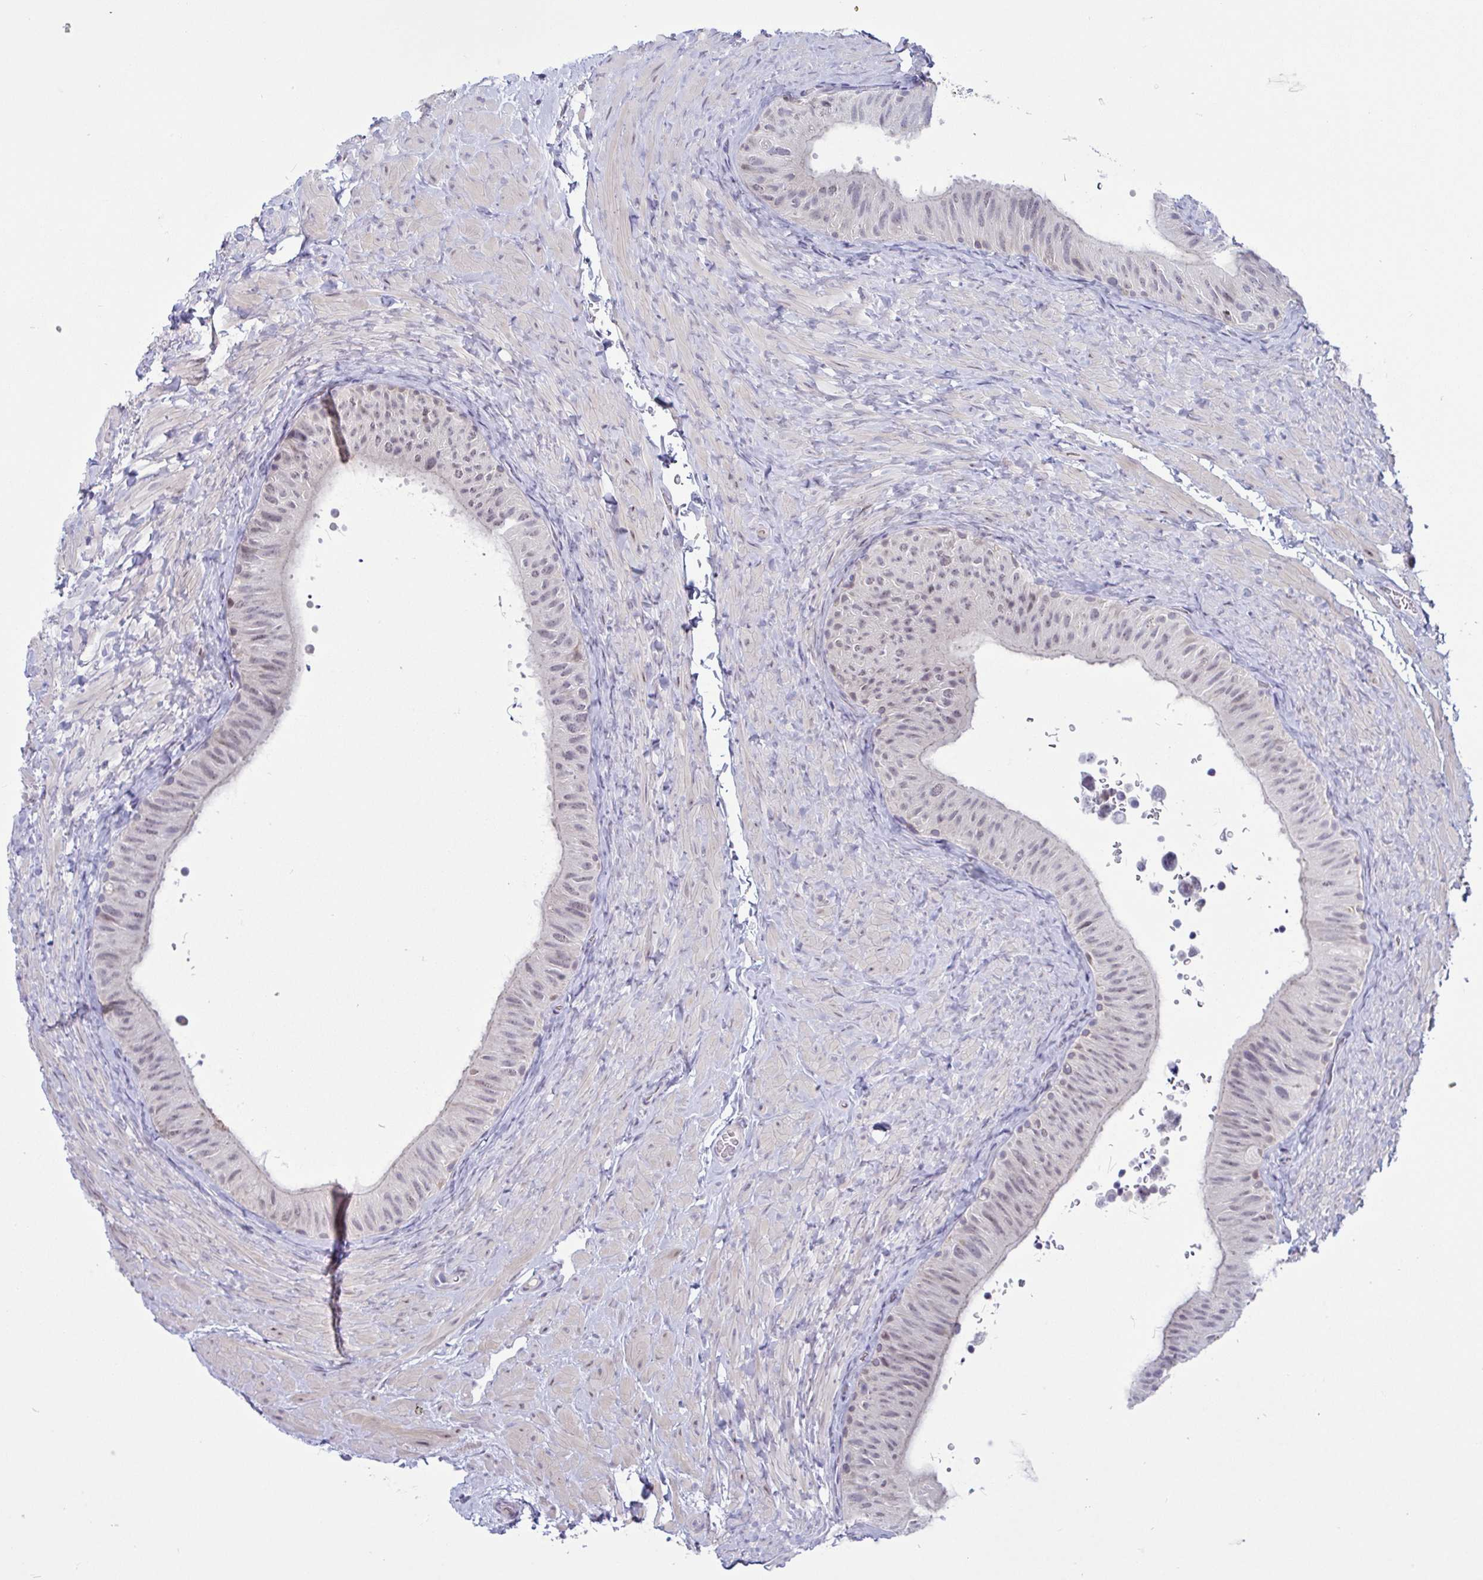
{"staining": {"intensity": "weak", "quantity": "<25%", "location": "nuclear"}, "tissue": "epididymis", "cell_type": "Glandular cells", "image_type": "normal", "snomed": [{"axis": "morphology", "description": "Normal tissue, NOS"}, {"axis": "topography", "description": "Epididymis, spermatic cord, NOS"}, {"axis": "topography", "description": "Epididymis"}], "caption": "This image is of unremarkable epididymis stained with immunohistochemistry (IHC) to label a protein in brown with the nuclei are counter-stained blue. There is no positivity in glandular cells. (DAB (3,3'-diaminobenzidine) immunohistochemistry (IHC) visualized using brightfield microscopy, high magnification).", "gene": "USP35", "patient": {"sex": "male", "age": 31}}